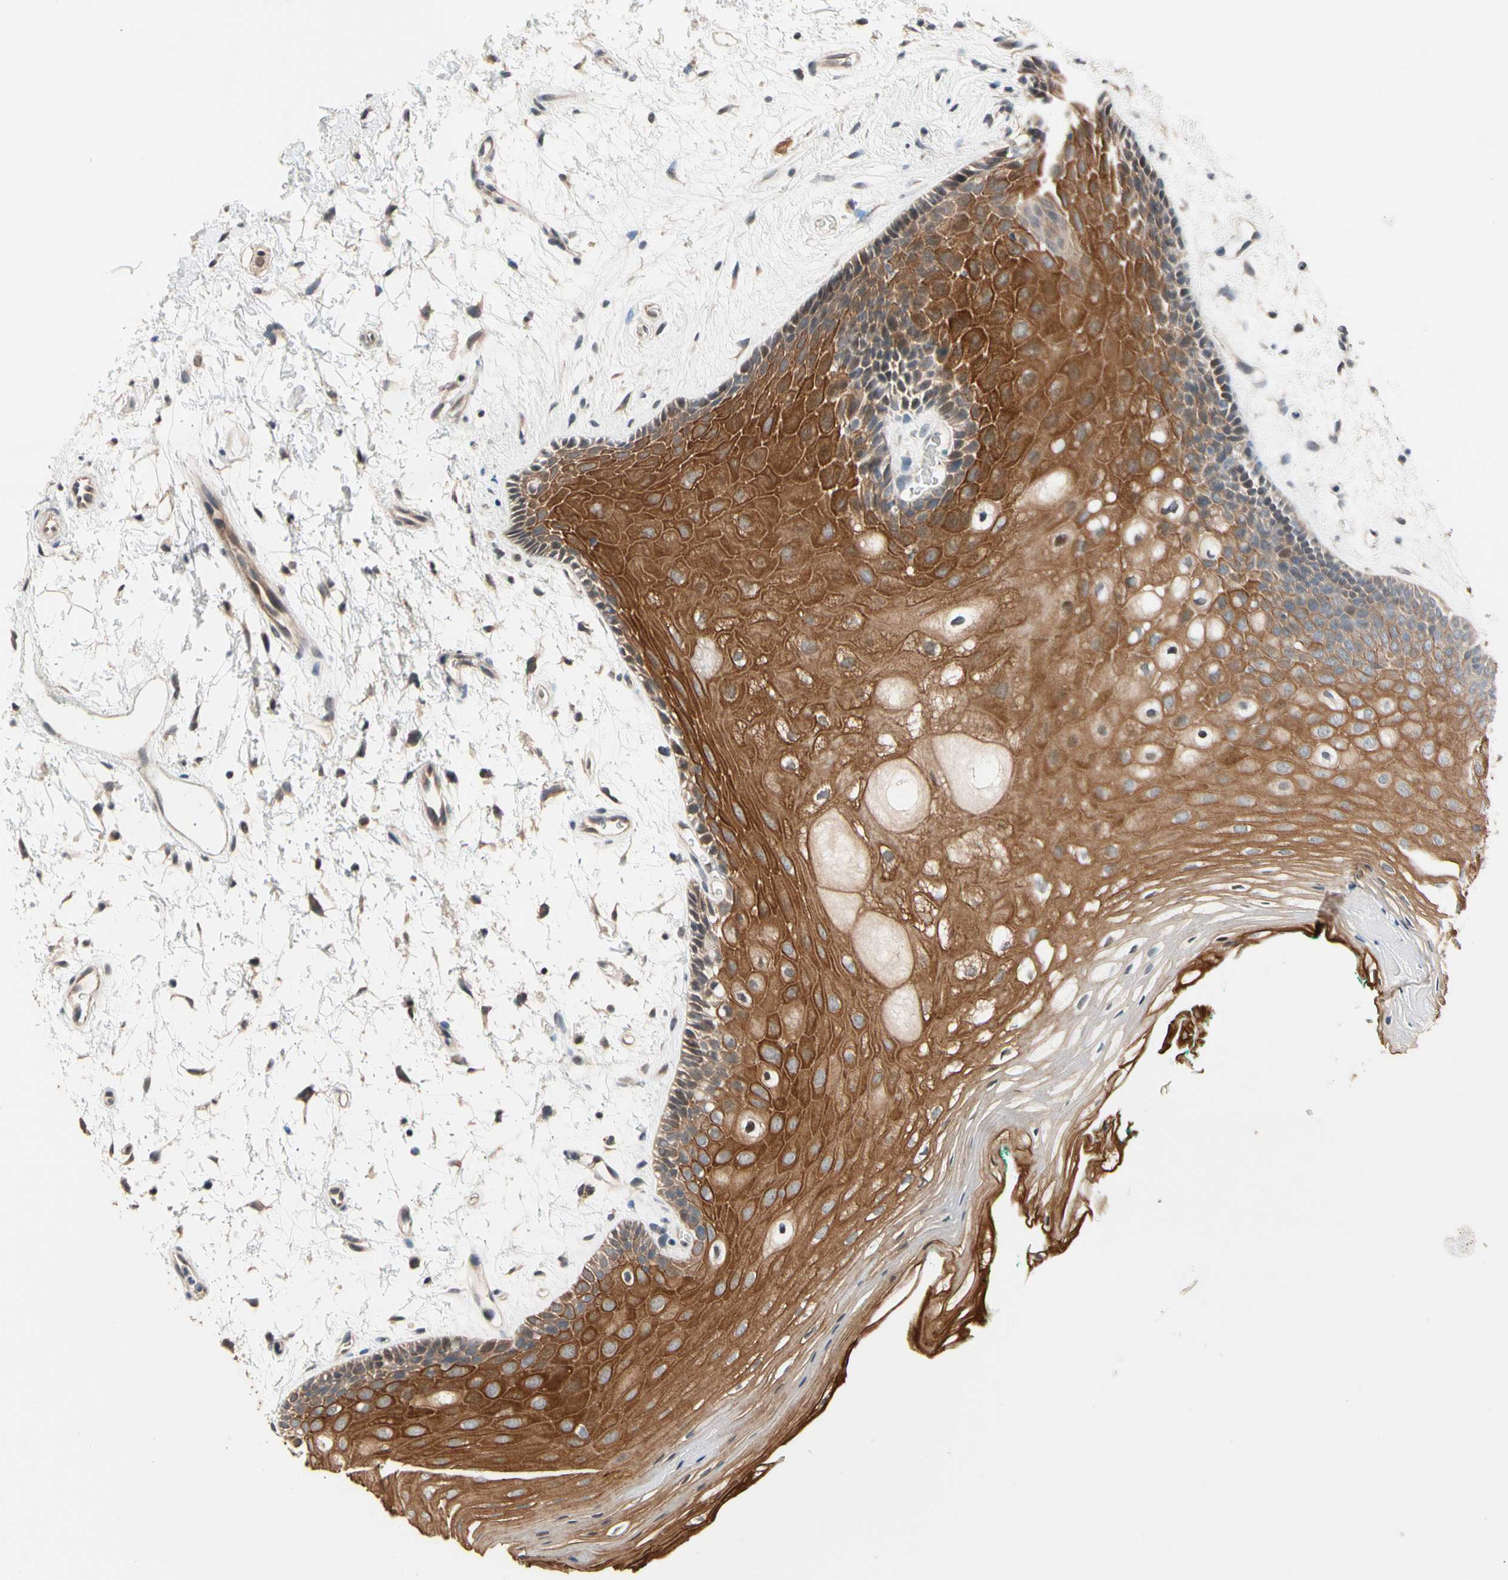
{"staining": {"intensity": "moderate", "quantity": ">75%", "location": "cytoplasmic/membranous"}, "tissue": "oral mucosa", "cell_type": "Squamous epithelial cells", "image_type": "normal", "snomed": [{"axis": "morphology", "description": "Normal tissue, NOS"}, {"axis": "topography", "description": "Skeletal muscle"}, {"axis": "topography", "description": "Oral tissue"}, {"axis": "topography", "description": "Peripheral nerve tissue"}], "caption": "A high-resolution histopathology image shows immunohistochemistry (IHC) staining of benign oral mucosa, which displays moderate cytoplasmic/membranous staining in about >75% of squamous epithelial cells.", "gene": "NGEF", "patient": {"sex": "female", "age": 84}}